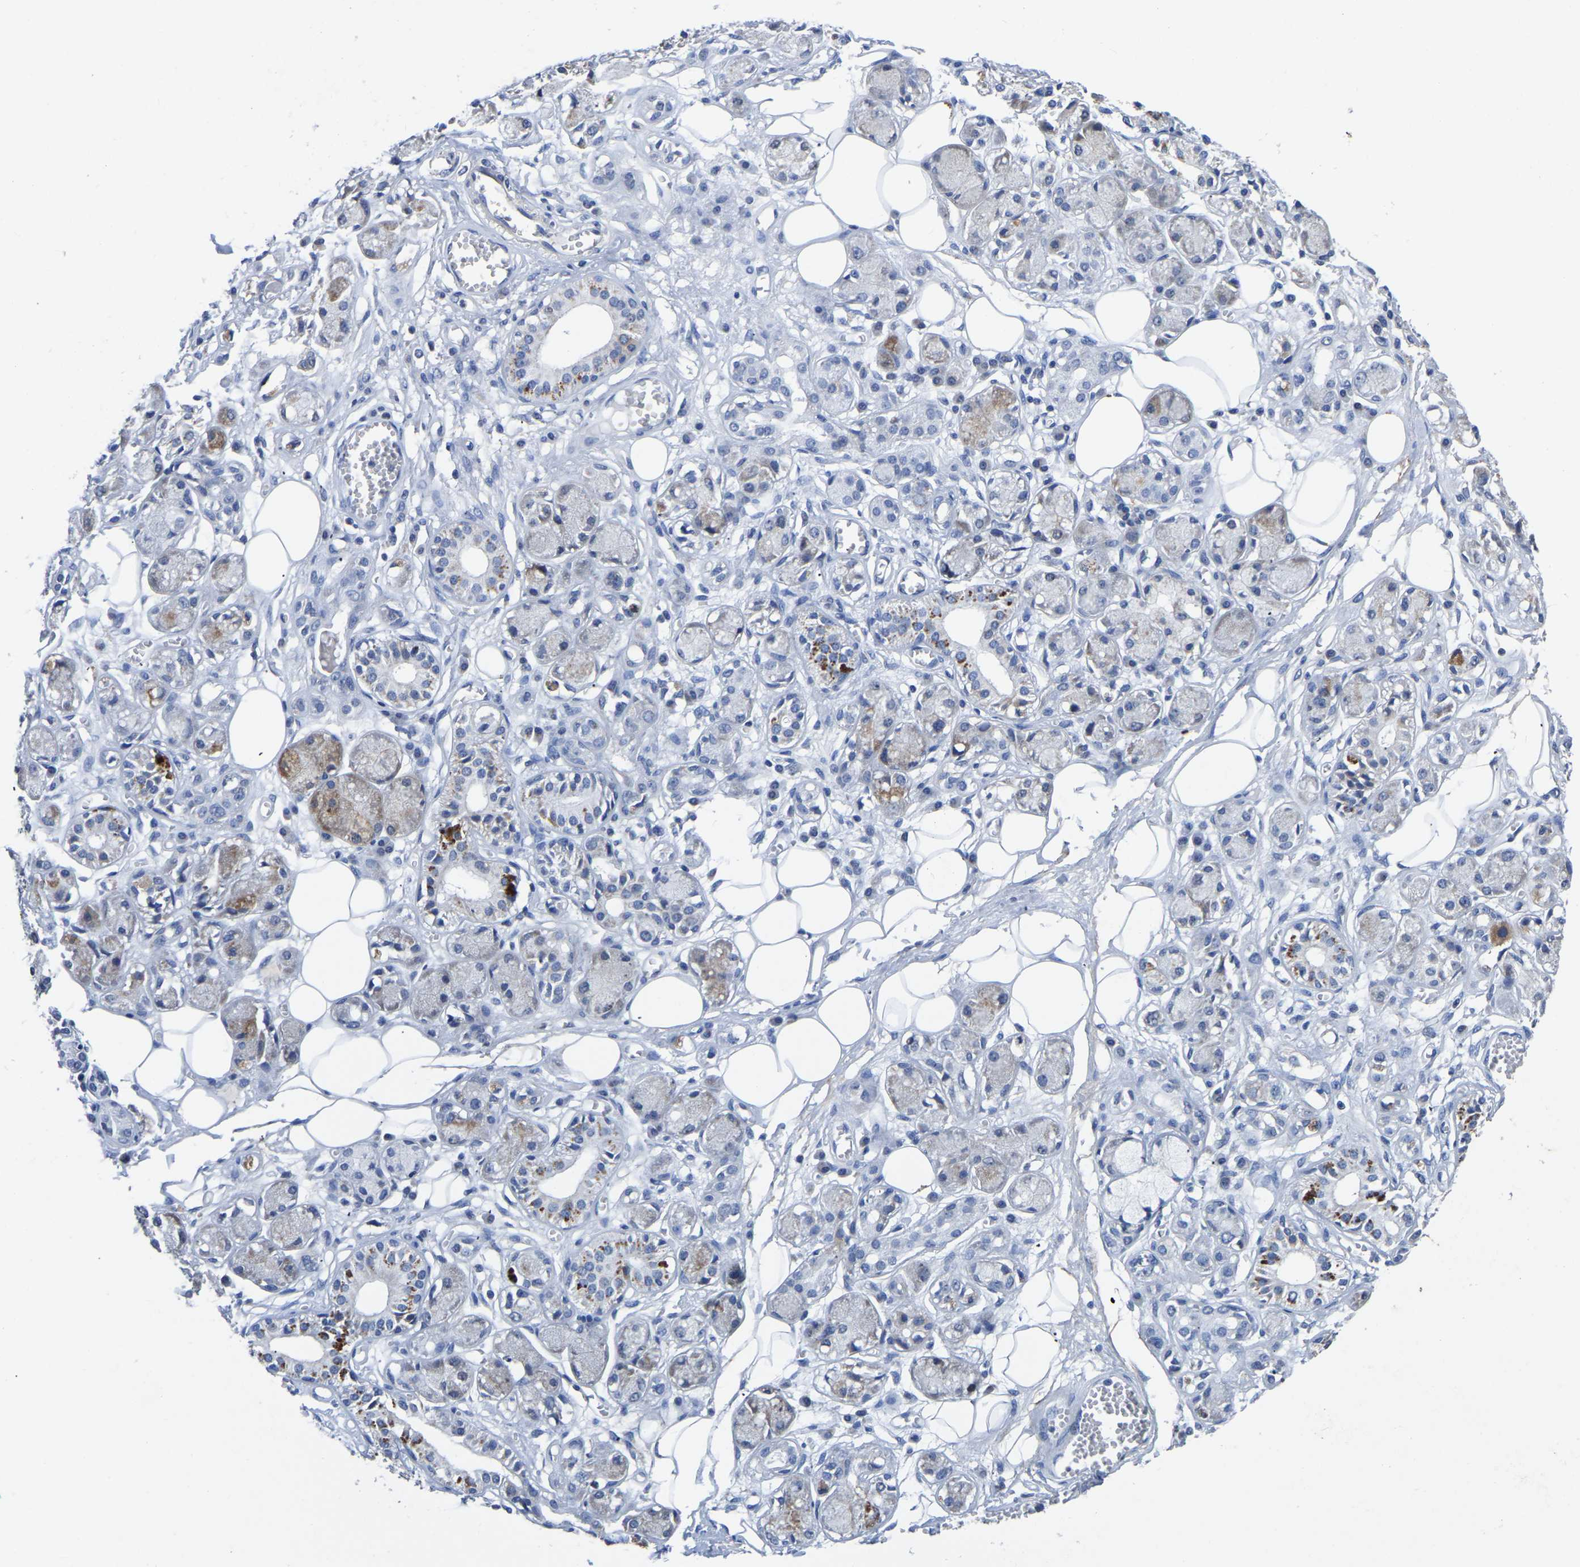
{"staining": {"intensity": "negative", "quantity": "none", "location": "none"}, "tissue": "adipose tissue", "cell_type": "Adipocytes", "image_type": "normal", "snomed": [{"axis": "morphology", "description": "Normal tissue, NOS"}, {"axis": "morphology", "description": "Inflammation, NOS"}, {"axis": "topography", "description": "Salivary gland"}, {"axis": "topography", "description": "Peripheral nerve tissue"}], "caption": "Immunohistochemical staining of normal human adipose tissue shows no significant positivity in adipocytes. Nuclei are stained in blue.", "gene": "FGD5", "patient": {"sex": "female", "age": 75}}